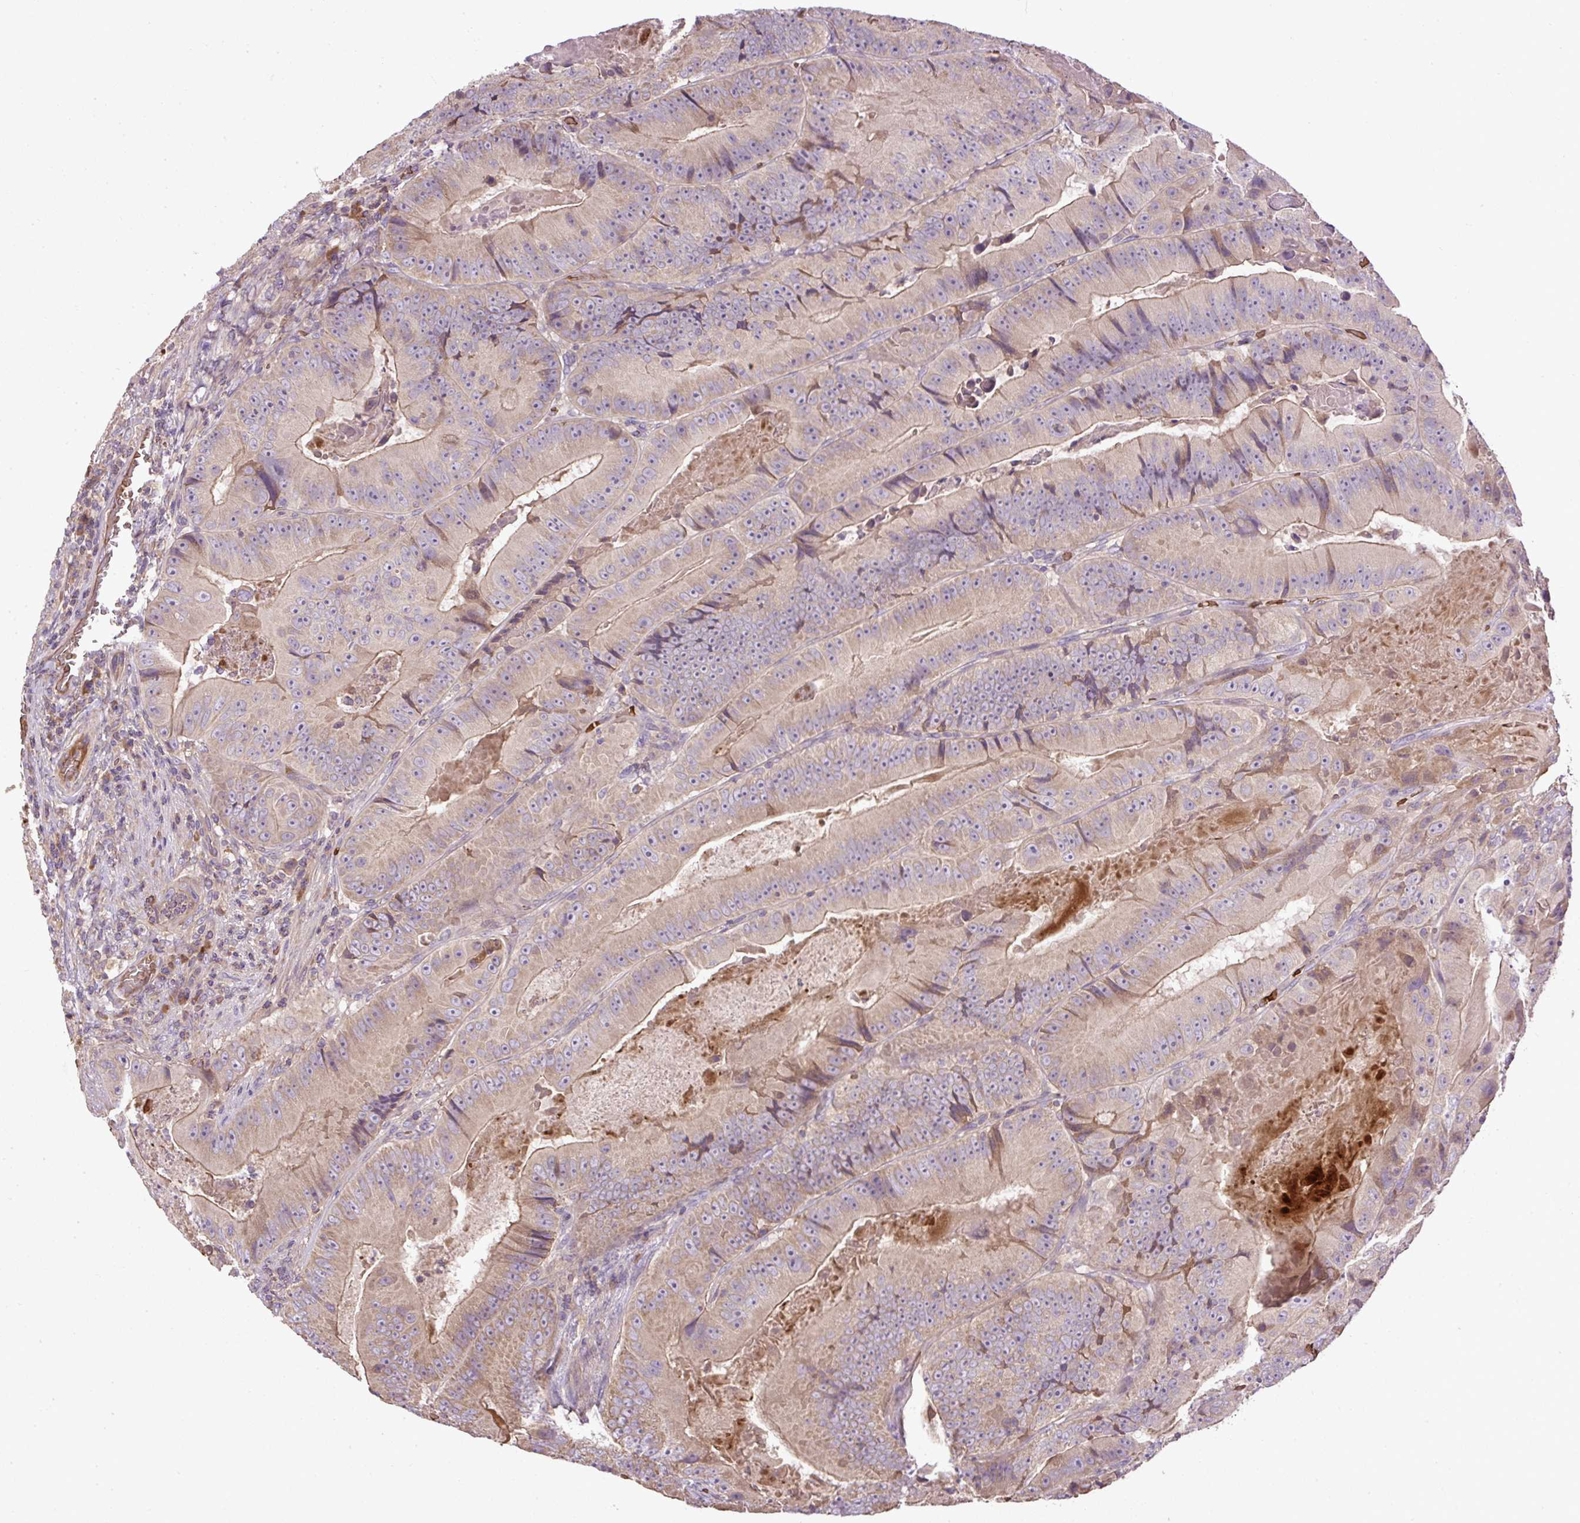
{"staining": {"intensity": "weak", "quantity": ">75%", "location": "cytoplasmic/membranous"}, "tissue": "colorectal cancer", "cell_type": "Tumor cells", "image_type": "cancer", "snomed": [{"axis": "morphology", "description": "Adenocarcinoma, NOS"}, {"axis": "topography", "description": "Colon"}], "caption": "About >75% of tumor cells in colorectal cancer (adenocarcinoma) reveal weak cytoplasmic/membranous protein expression as visualized by brown immunohistochemical staining.", "gene": "CXCL13", "patient": {"sex": "female", "age": 86}}